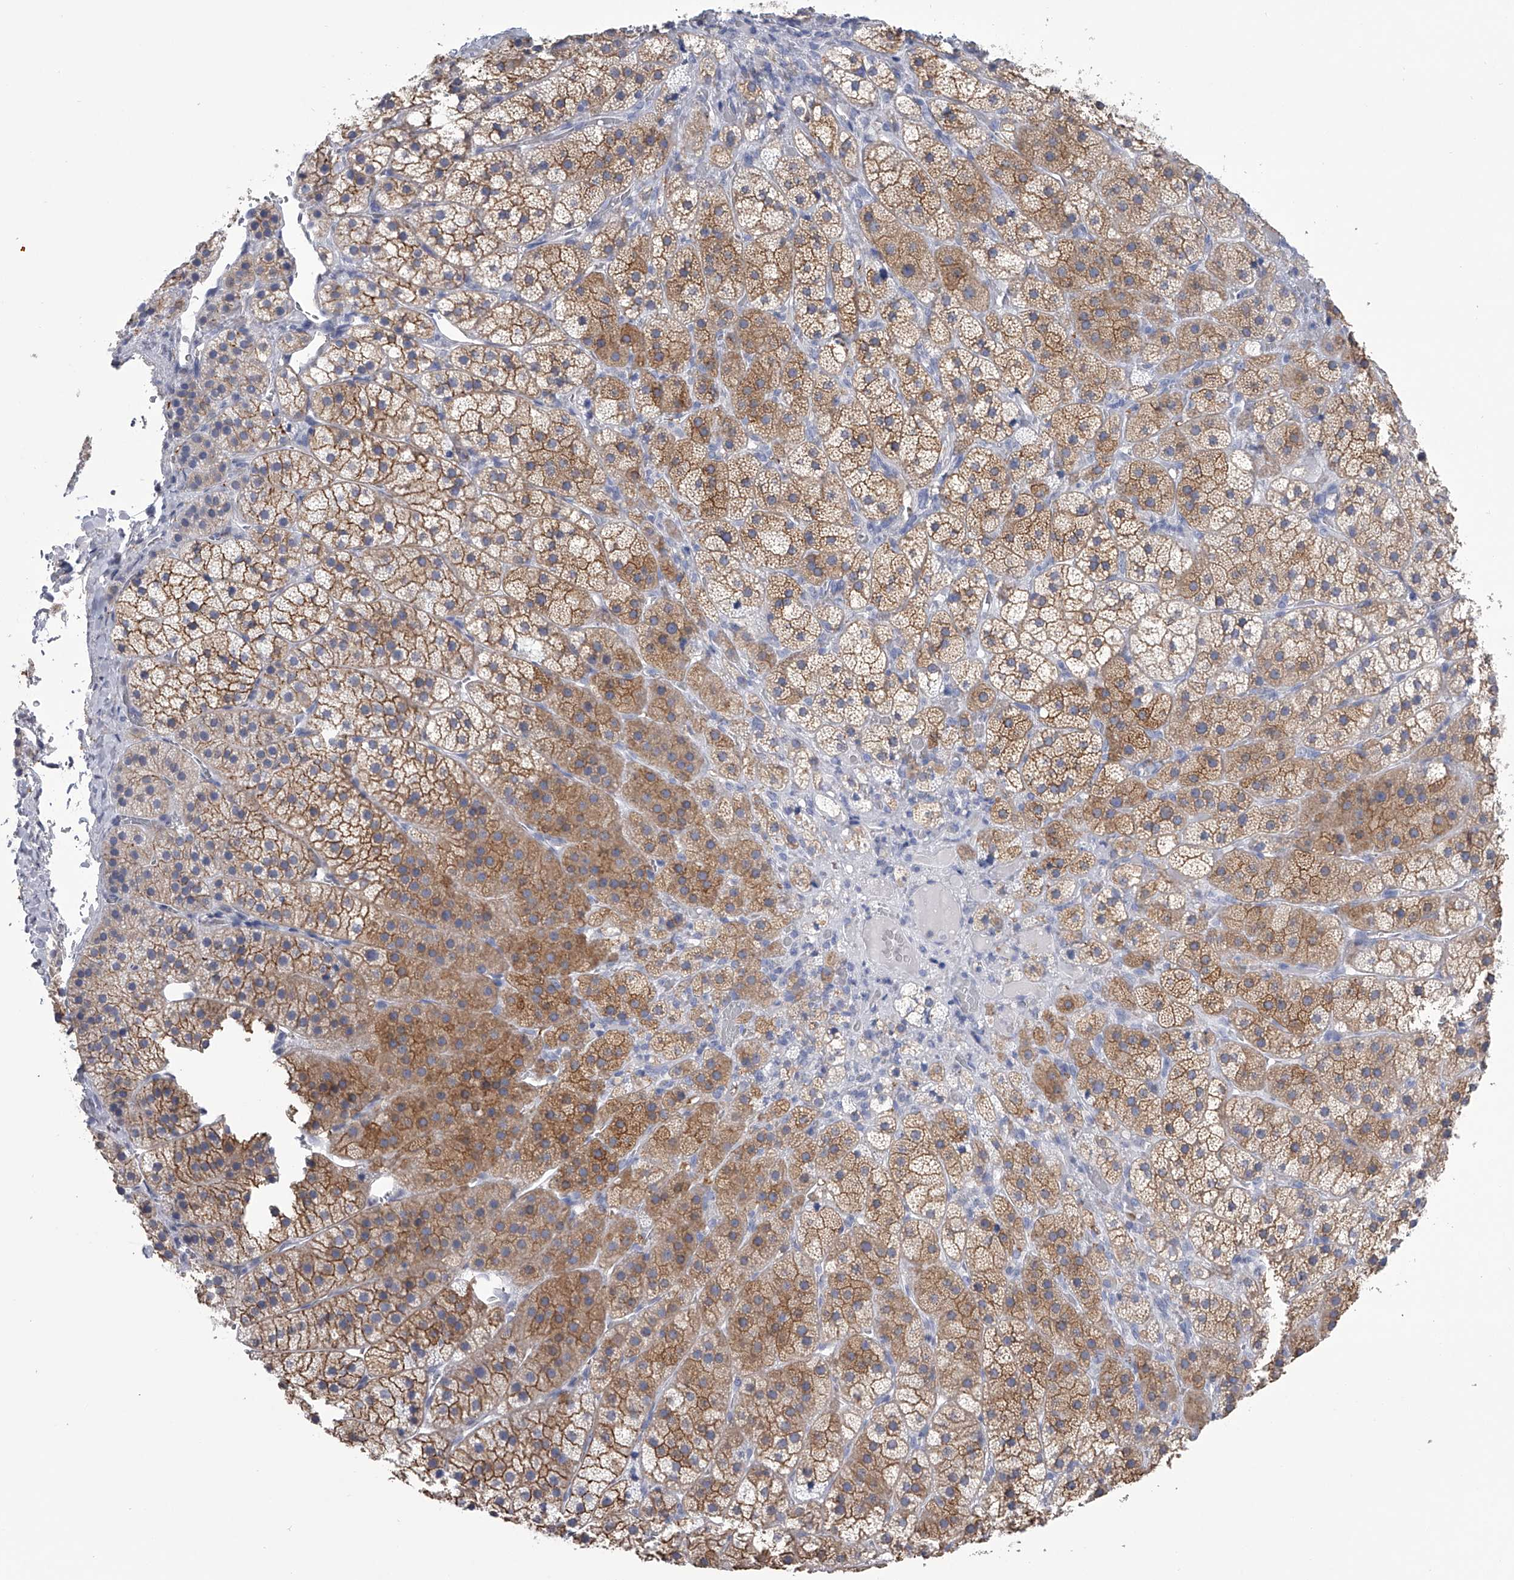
{"staining": {"intensity": "moderate", "quantity": ">75%", "location": "cytoplasmic/membranous"}, "tissue": "adrenal gland", "cell_type": "Glandular cells", "image_type": "normal", "snomed": [{"axis": "morphology", "description": "Normal tissue, NOS"}, {"axis": "topography", "description": "Adrenal gland"}], "caption": "Immunohistochemistry of benign human adrenal gland reveals medium levels of moderate cytoplasmic/membranous expression in approximately >75% of glandular cells.", "gene": "TASP1", "patient": {"sex": "female", "age": 44}}